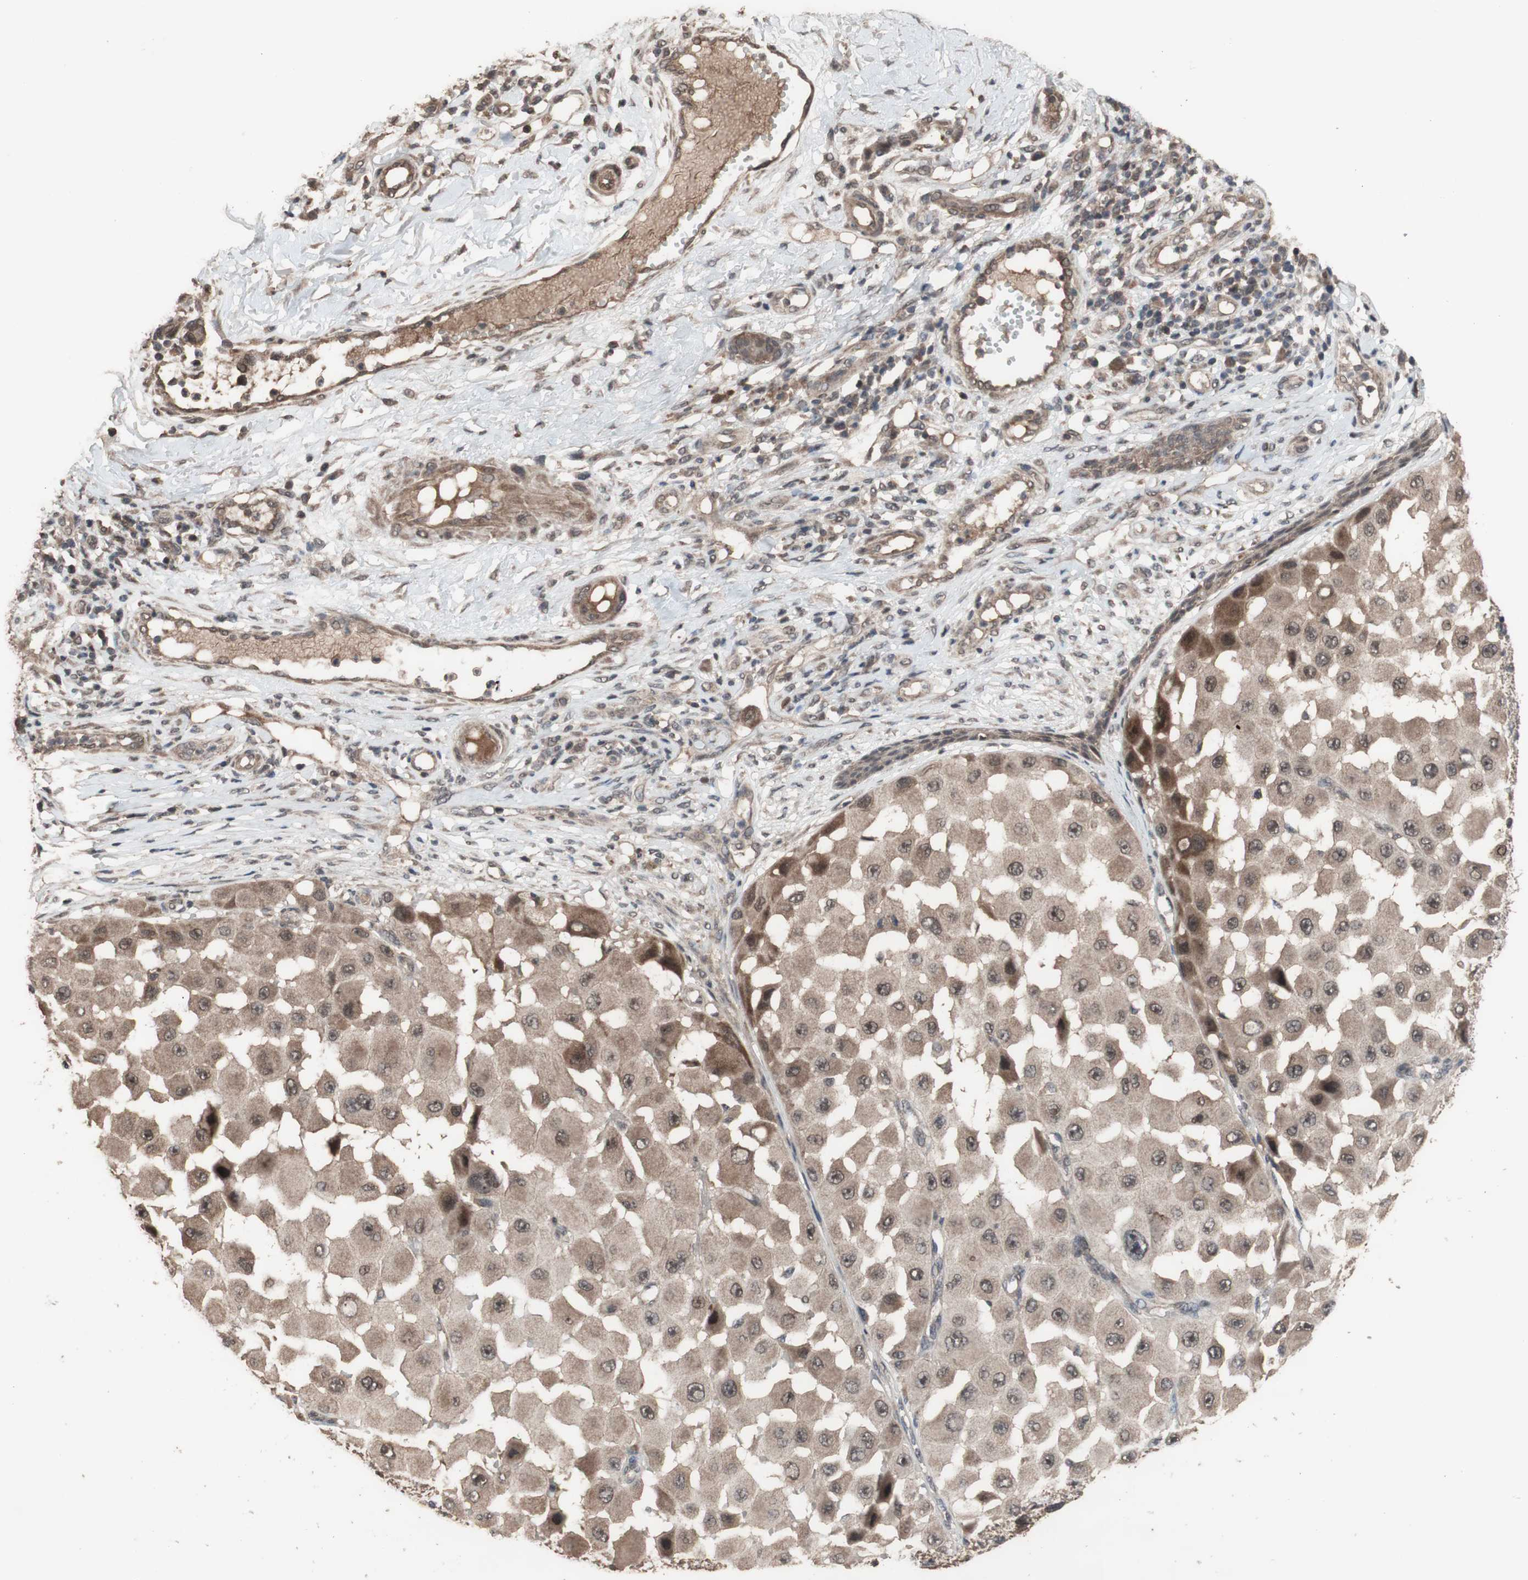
{"staining": {"intensity": "moderate", "quantity": ">75%", "location": "cytoplasmic/membranous,nuclear"}, "tissue": "melanoma", "cell_type": "Tumor cells", "image_type": "cancer", "snomed": [{"axis": "morphology", "description": "Malignant melanoma, NOS"}, {"axis": "topography", "description": "Skin"}], "caption": "Immunohistochemical staining of human melanoma reveals moderate cytoplasmic/membranous and nuclear protein staining in about >75% of tumor cells.", "gene": "KANSL1", "patient": {"sex": "female", "age": 81}}